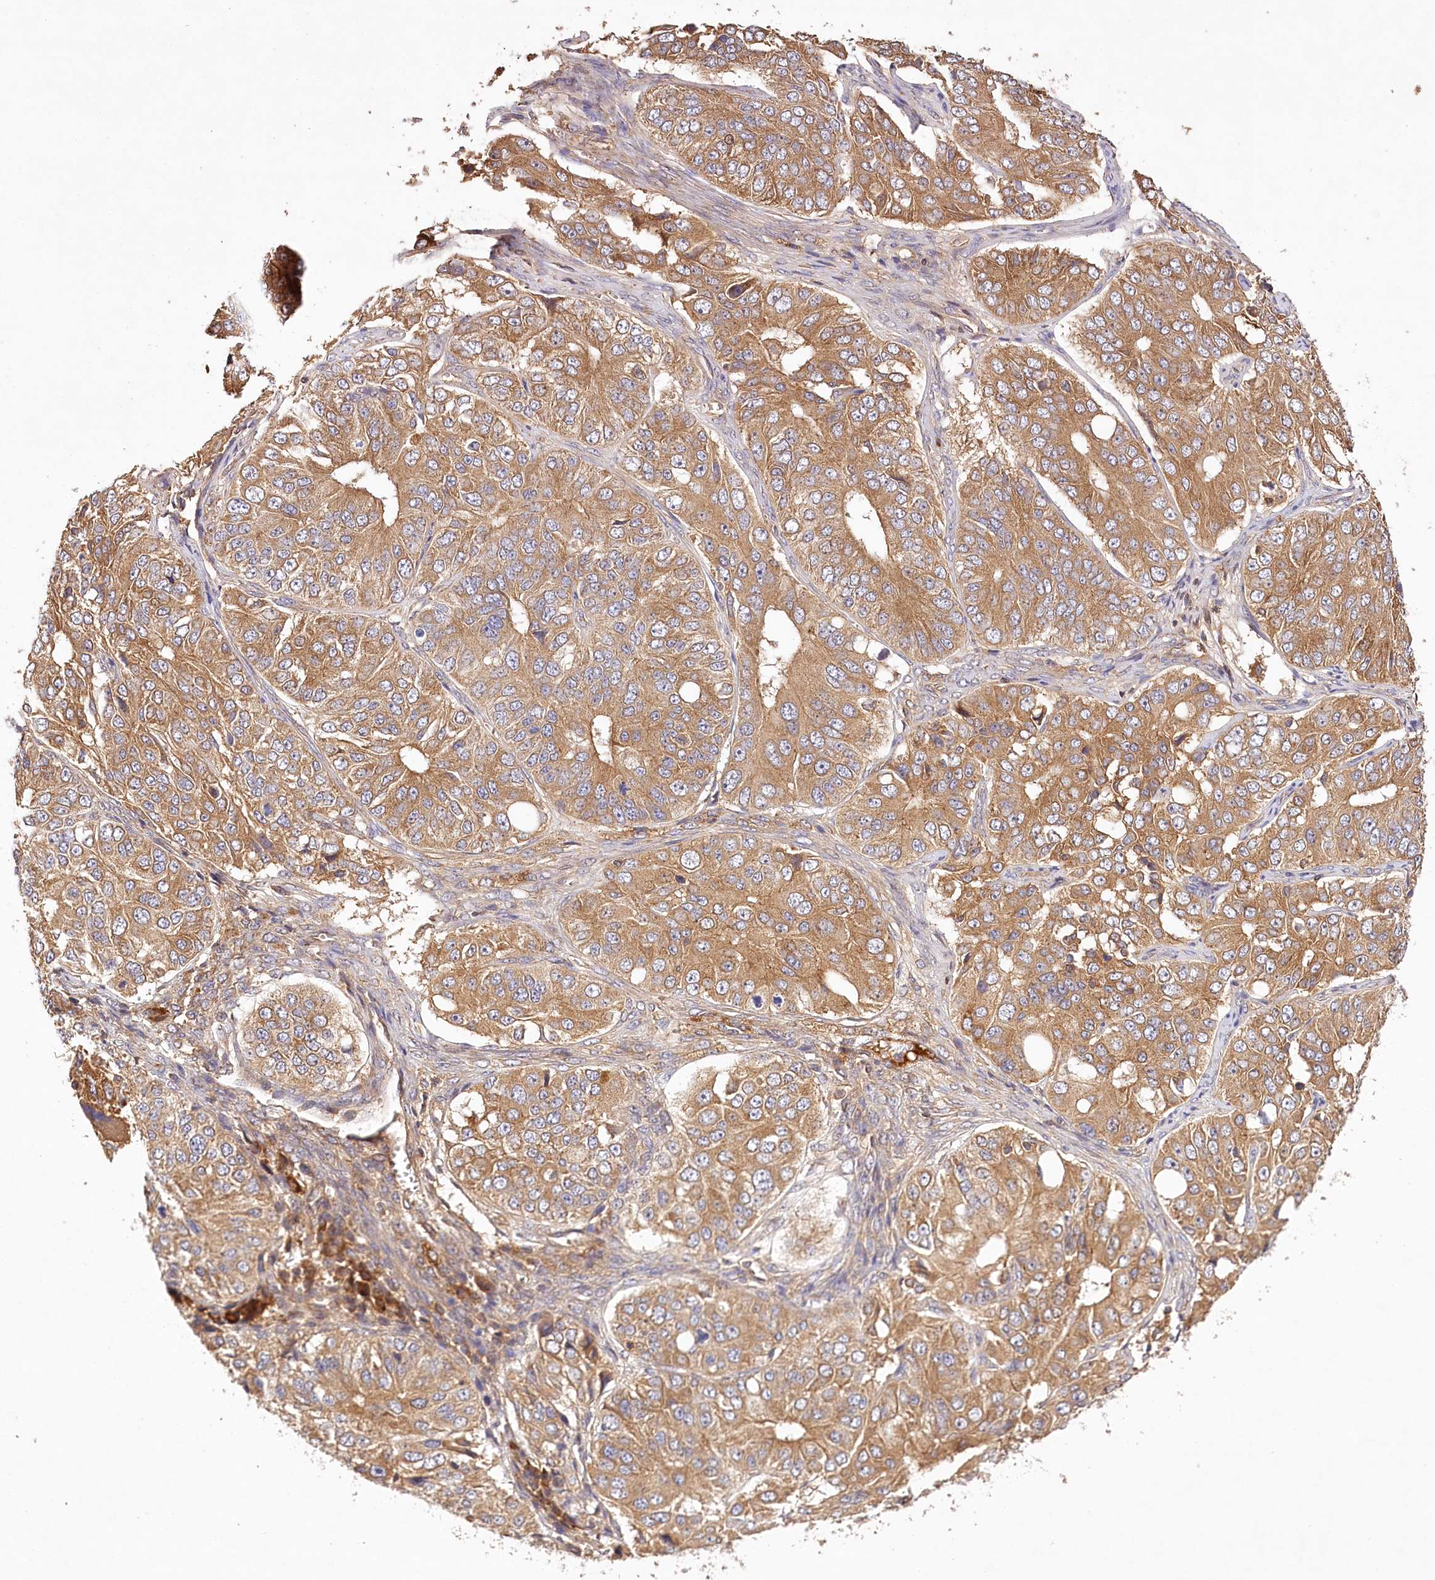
{"staining": {"intensity": "moderate", "quantity": ">75%", "location": "cytoplasmic/membranous"}, "tissue": "ovarian cancer", "cell_type": "Tumor cells", "image_type": "cancer", "snomed": [{"axis": "morphology", "description": "Carcinoma, endometroid"}, {"axis": "topography", "description": "Ovary"}], "caption": "Moderate cytoplasmic/membranous staining for a protein is appreciated in about >75% of tumor cells of ovarian cancer using IHC.", "gene": "LSS", "patient": {"sex": "female", "age": 51}}